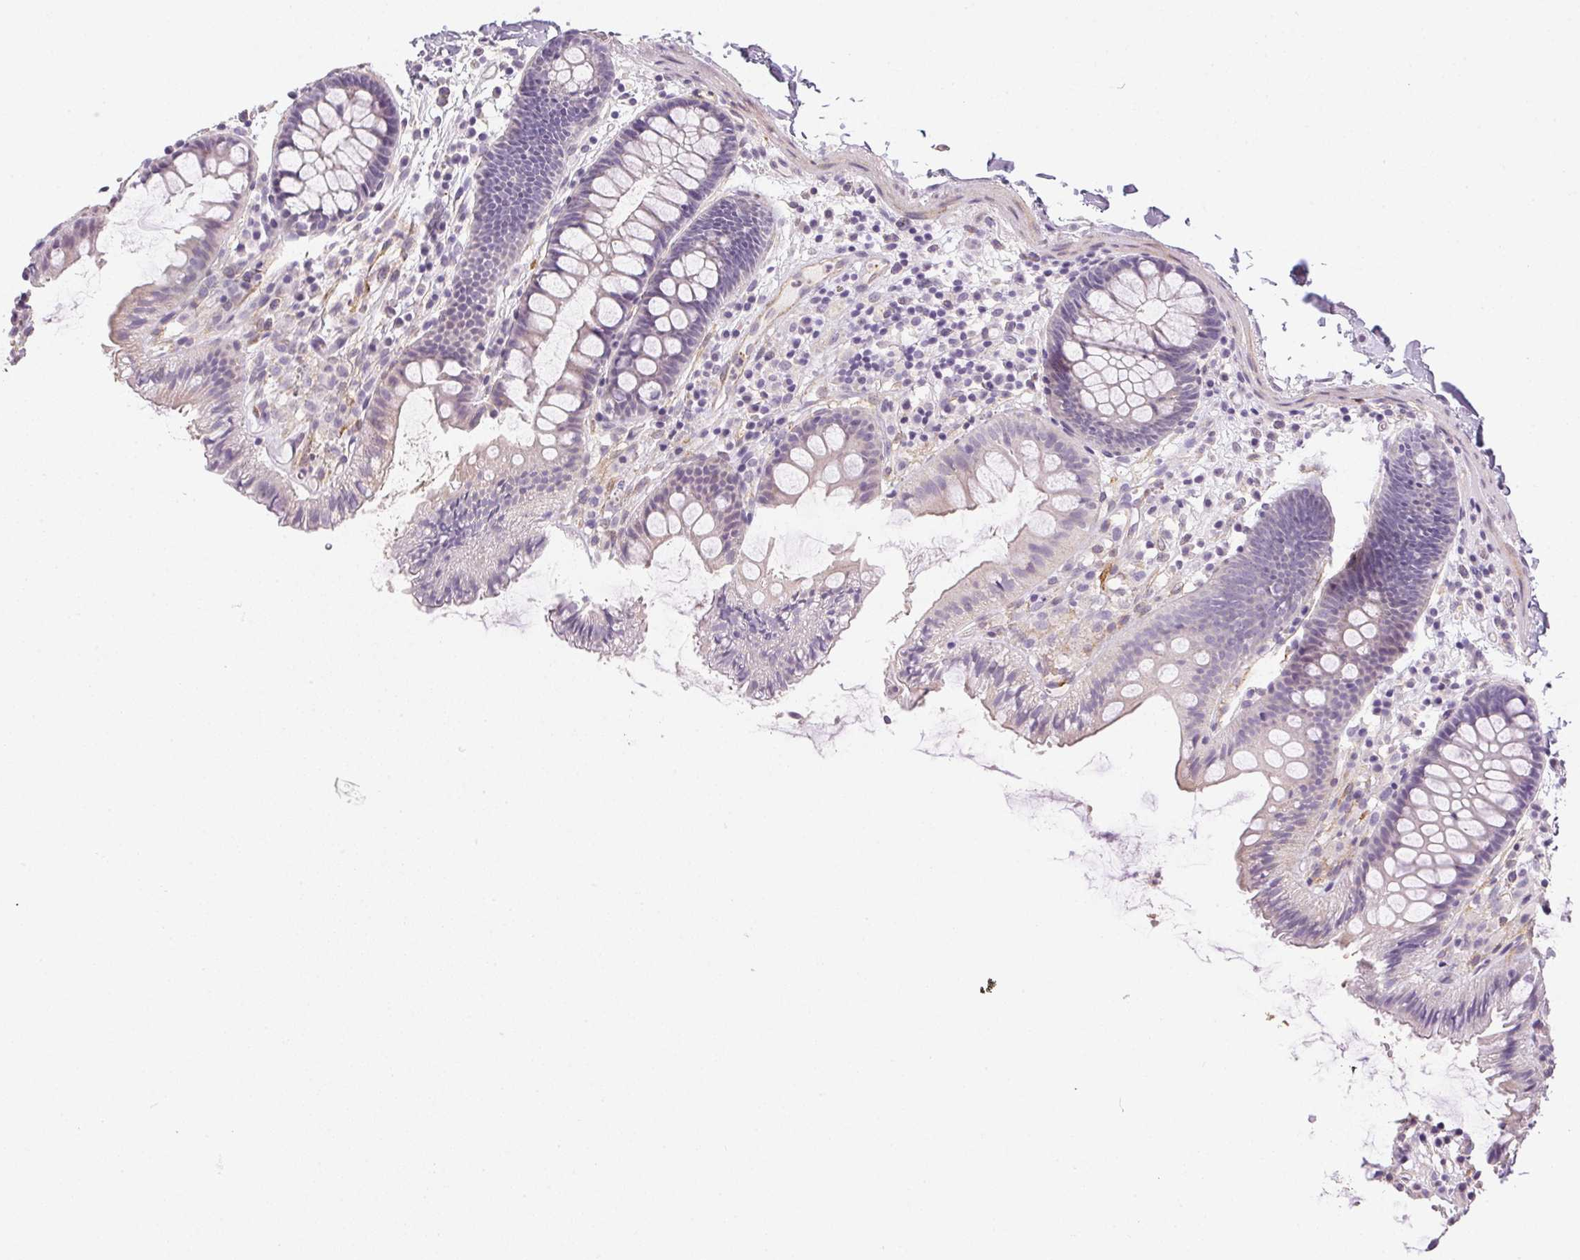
{"staining": {"intensity": "weak", "quantity": "25%-75%", "location": "cytoplasmic/membranous"}, "tissue": "colon", "cell_type": "Endothelial cells", "image_type": "normal", "snomed": [{"axis": "morphology", "description": "Normal tissue, NOS"}, {"axis": "topography", "description": "Colon"}], "caption": "Immunohistochemical staining of unremarkable human colon exhibits low levels of weak cytoplasmic/membranous expression in about 25%-75% of endothelial cells. The protein of interest is stained brown, and the nuclei are stained in blue (DAB IHC with brightfield microscopy, high magnification).", "gene": "PRL", "patient": {"sex": "male", "age": 84}}